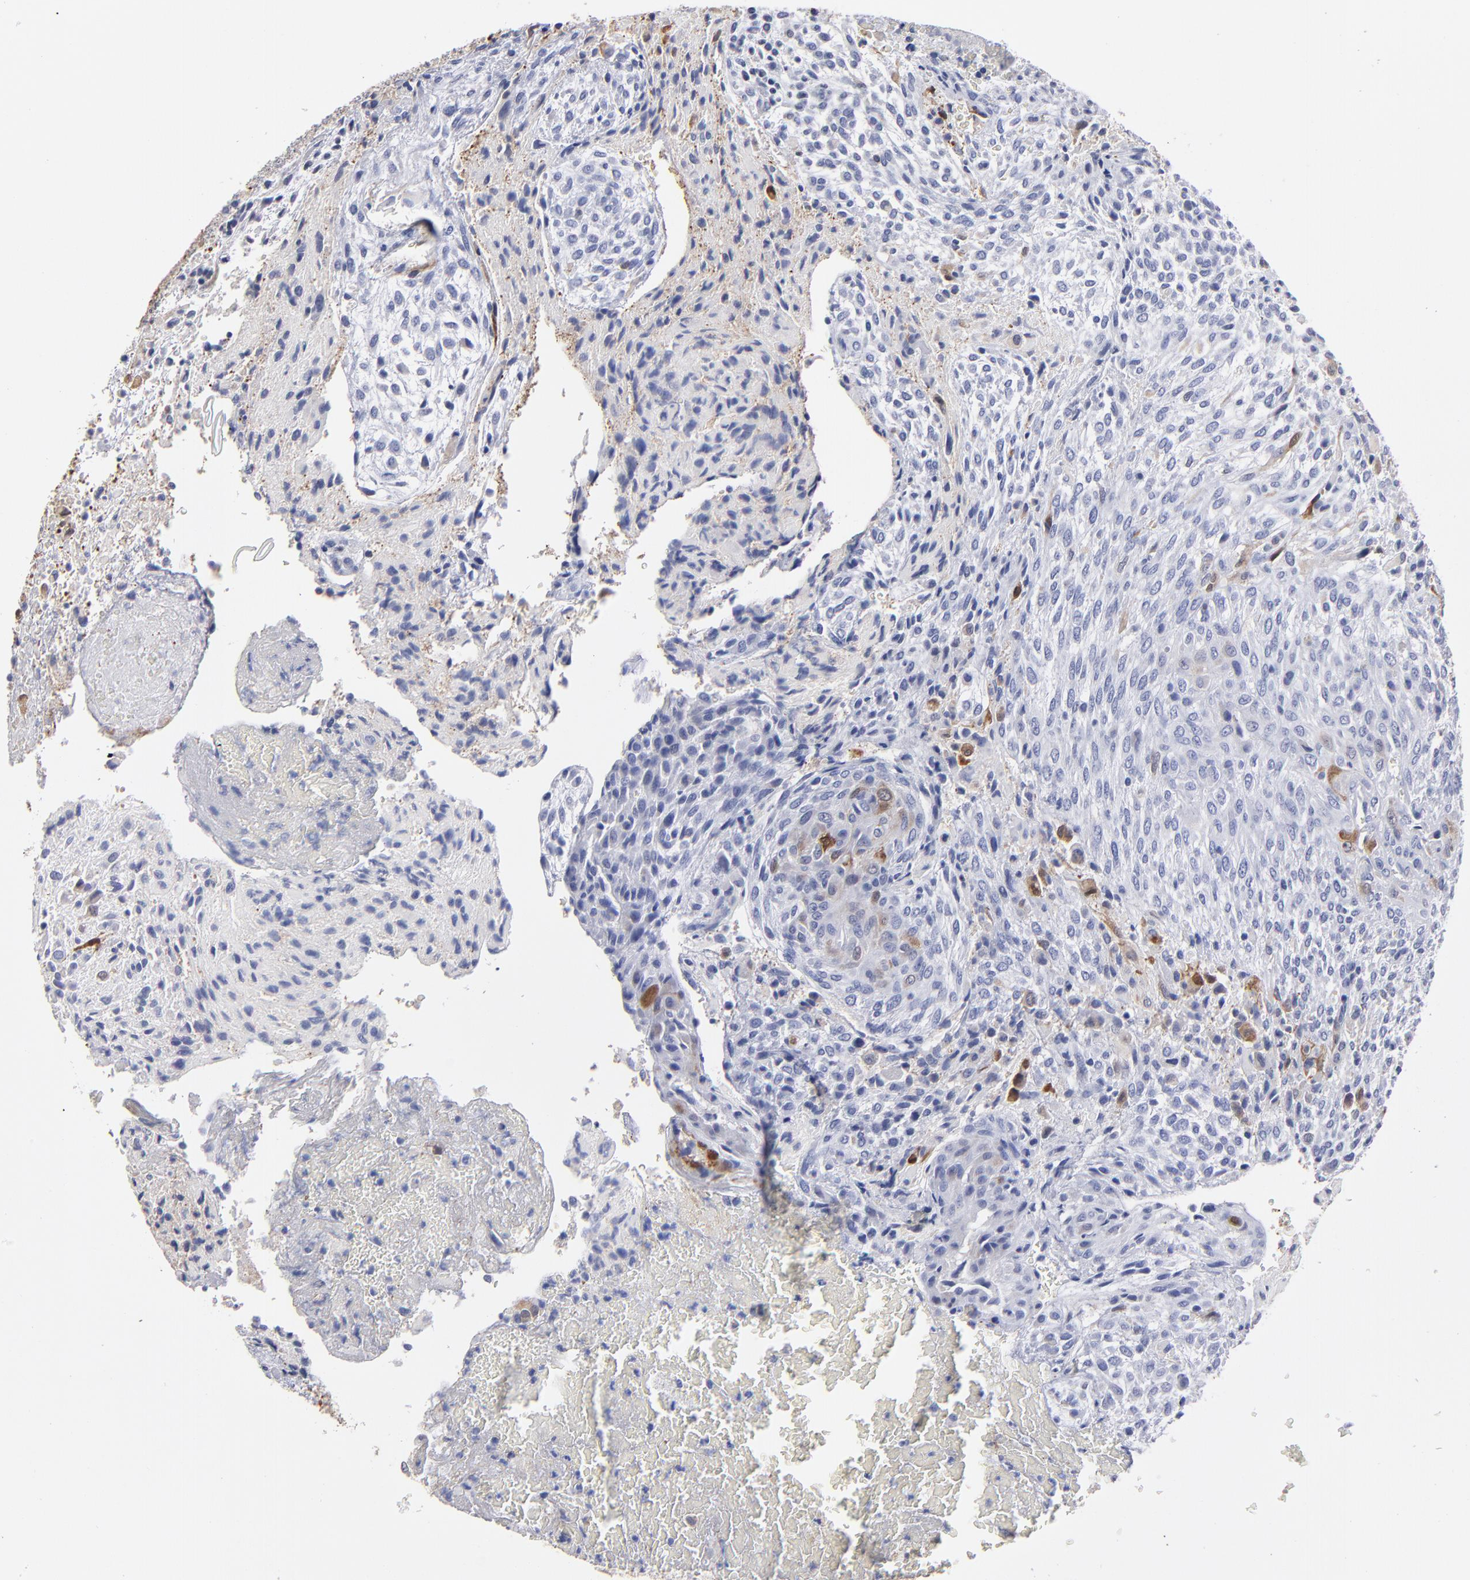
{"staining": {"intensity": "weak", "quantity": "<25%", "location": "cytoplasmic/membranous"}, "tissue": "glioma", "cell_type": "Tumor cells", "image_type": "cancer", "snomed": [{"axis": "morphology", "description": "Glioma, malignant, High grade"}, {"axis": "topography", "description": "Cerebral cortex"}], "caption": "This image is of malignant glioma (high-grade) stained with IHC to label a protein in brown with the nuclei are counter-stained blue. There is no positivity in tumor cells.", "gene": "FABP4", "patient": {"sex": "female", "age": 55}}